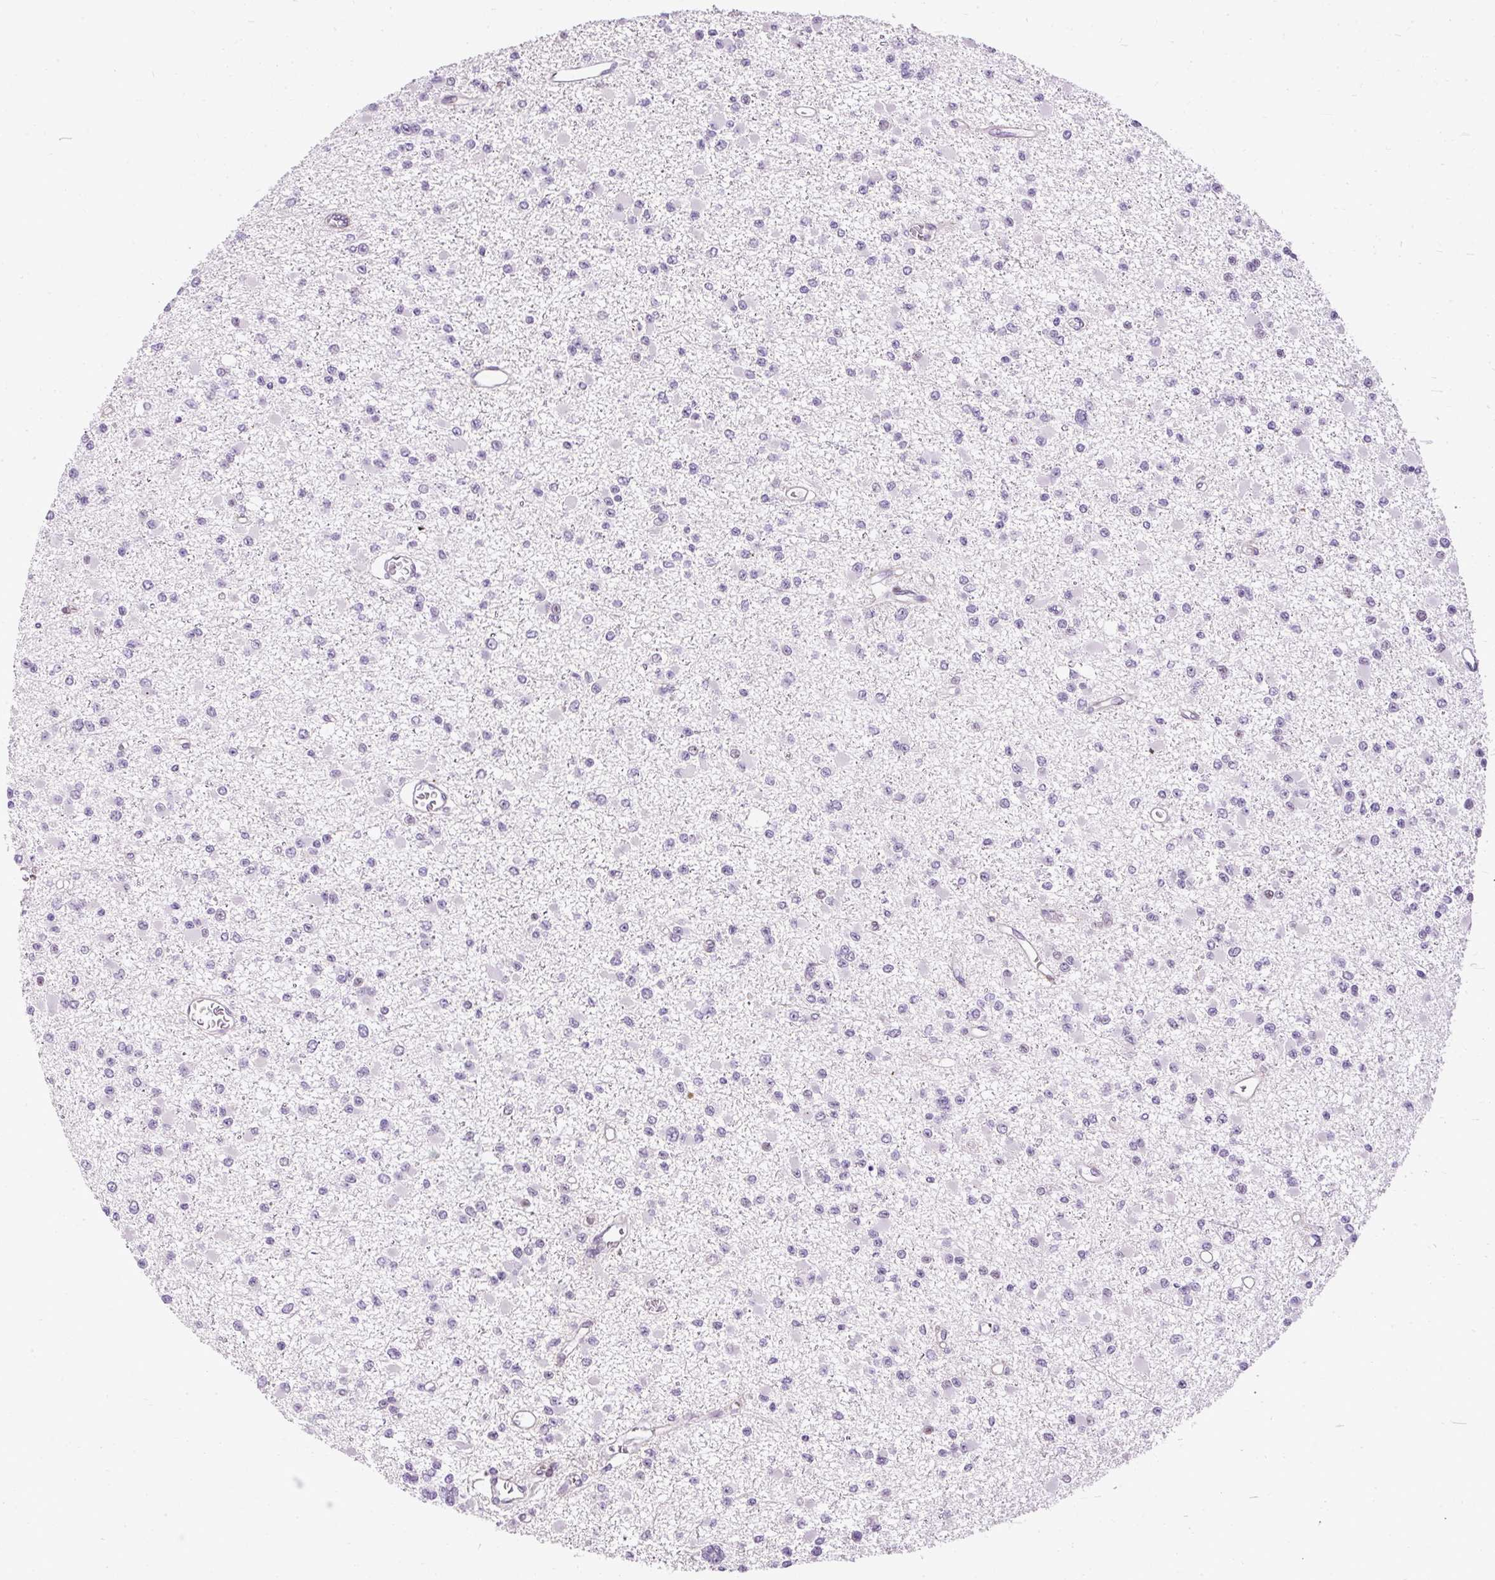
{"staining": {"intensity": "negative", "quantity": "none", "location": "none"}, "tissue": "glioma", "cell_type": "Tumor cells", "image_type": "cancer", "snomed": [{"axis": "morphology", "description": "Glioma, malignant, Low grade"}, {"axis": "topography", "description": "Brain"}], "caption": "Immunohistochemistry of human glioma reveals no expression in tumor cells. The staining is performed using DAB (3,3'-diaminobenzidine) brown chromogen with nuclei counter-stained in using hematoxylin.", "gene": "ARHGEF18", "patient": {"sex": "female", "age": 22}}